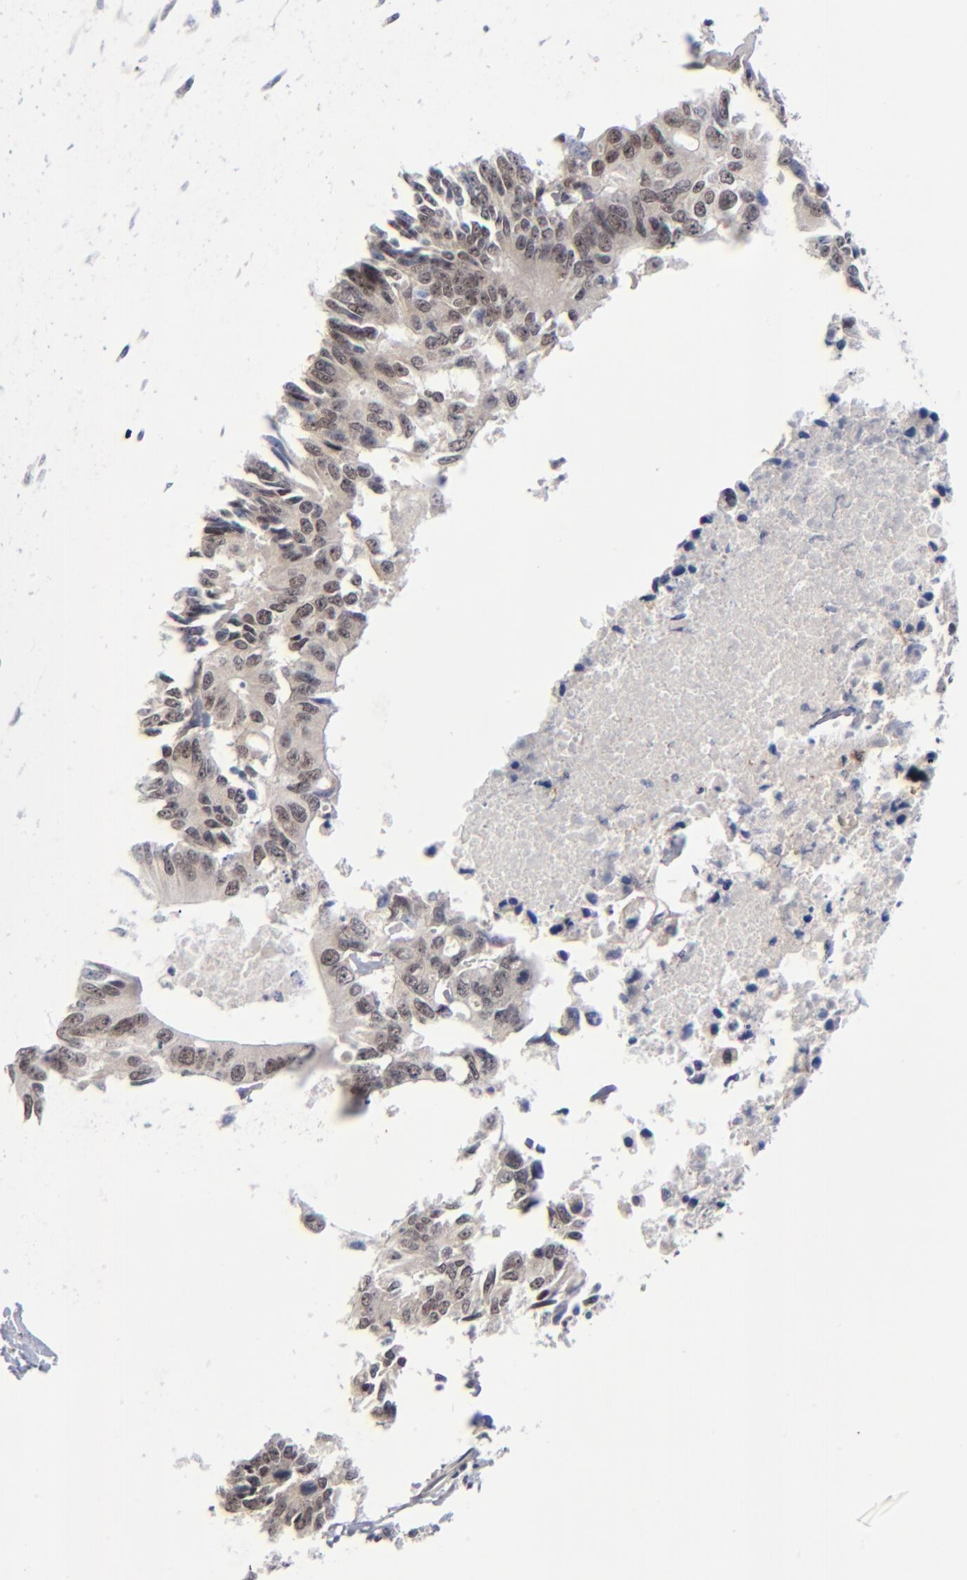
{"staining": {"intensity": "weak", "quantity": "25%-75%", "location": "cytoplasmic/membranous,nuclear"}, "tissue": "colorectal cancer", "cell_type": "Tumor cells", "image_type": "cancer", "snomed": [{"axis": "morphology", "description": "Adenocarcinoma, NOS"}, {"axis": "topography", "description": "Colon"}], "caption": "The image exhibits immunohistochemical staining of adenocarcinoma (colorectal). There is weak cytoplasmic/membranous and nuclear positivity is seen in about 25%-75% of tumor cells. Nuclei are stained in blue.", "gene": "ZNF419", "patient": {"sex": "male", "age": 71}}